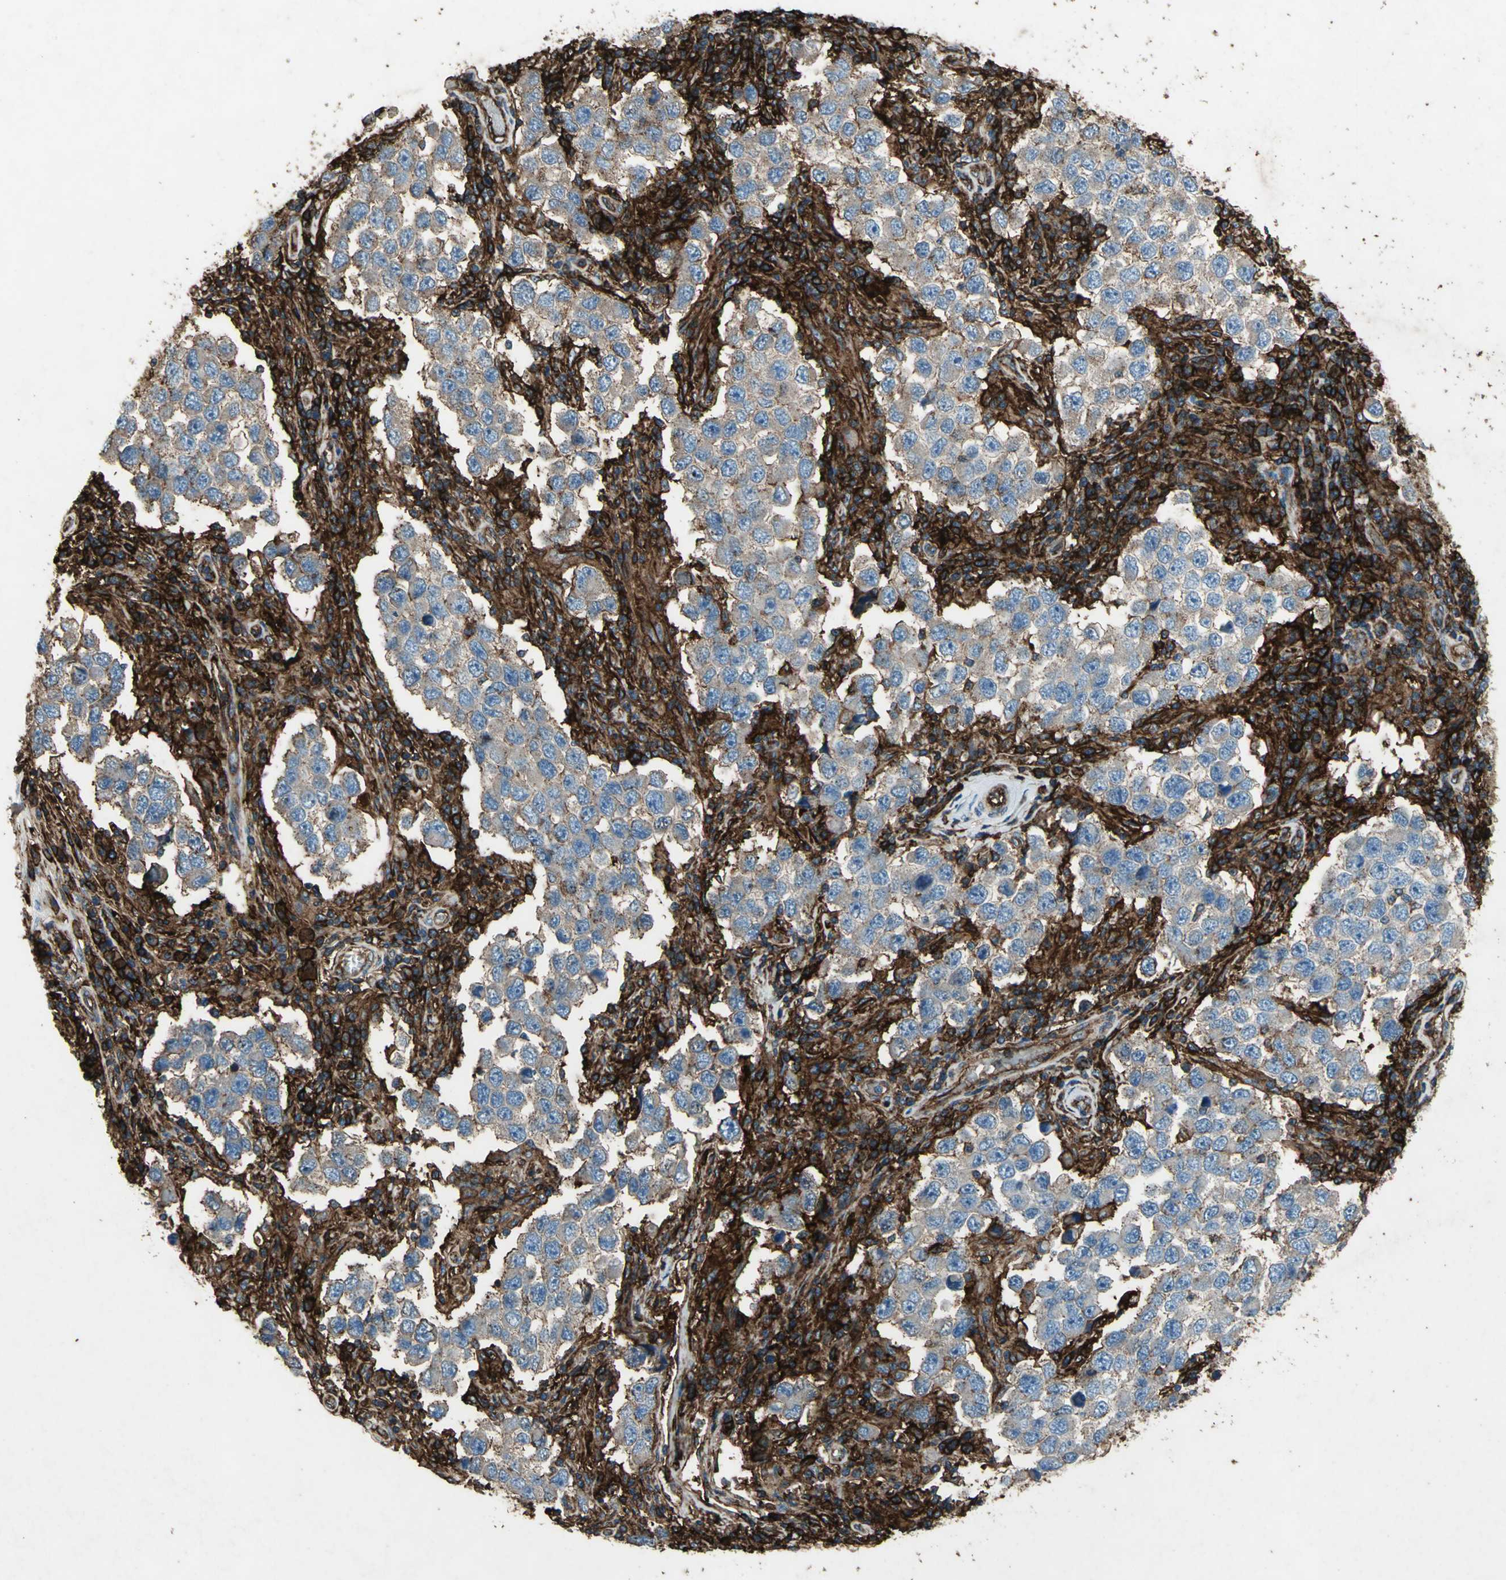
{"staining": {"intensity": "weak", "quantity": "25%-75%", "location": "cytoplasmic/membranous"}, "tissue": "testis cancer", "cell_type": "Tumor cells", "image_type": "cancer", "snomed": [{"axis": "morphology", "description": "Carcinoma, Embryonal, NOS"}, {"axis": "topography", "description": "Testis"}], "caption": "Protein analysis of testis cancer tissue reveals weak cytoplasmic/membranous staining in about 25%-75% of tumor cells.", "gene": "CCR6", "patient": {"sex": "male", "age": 21}}